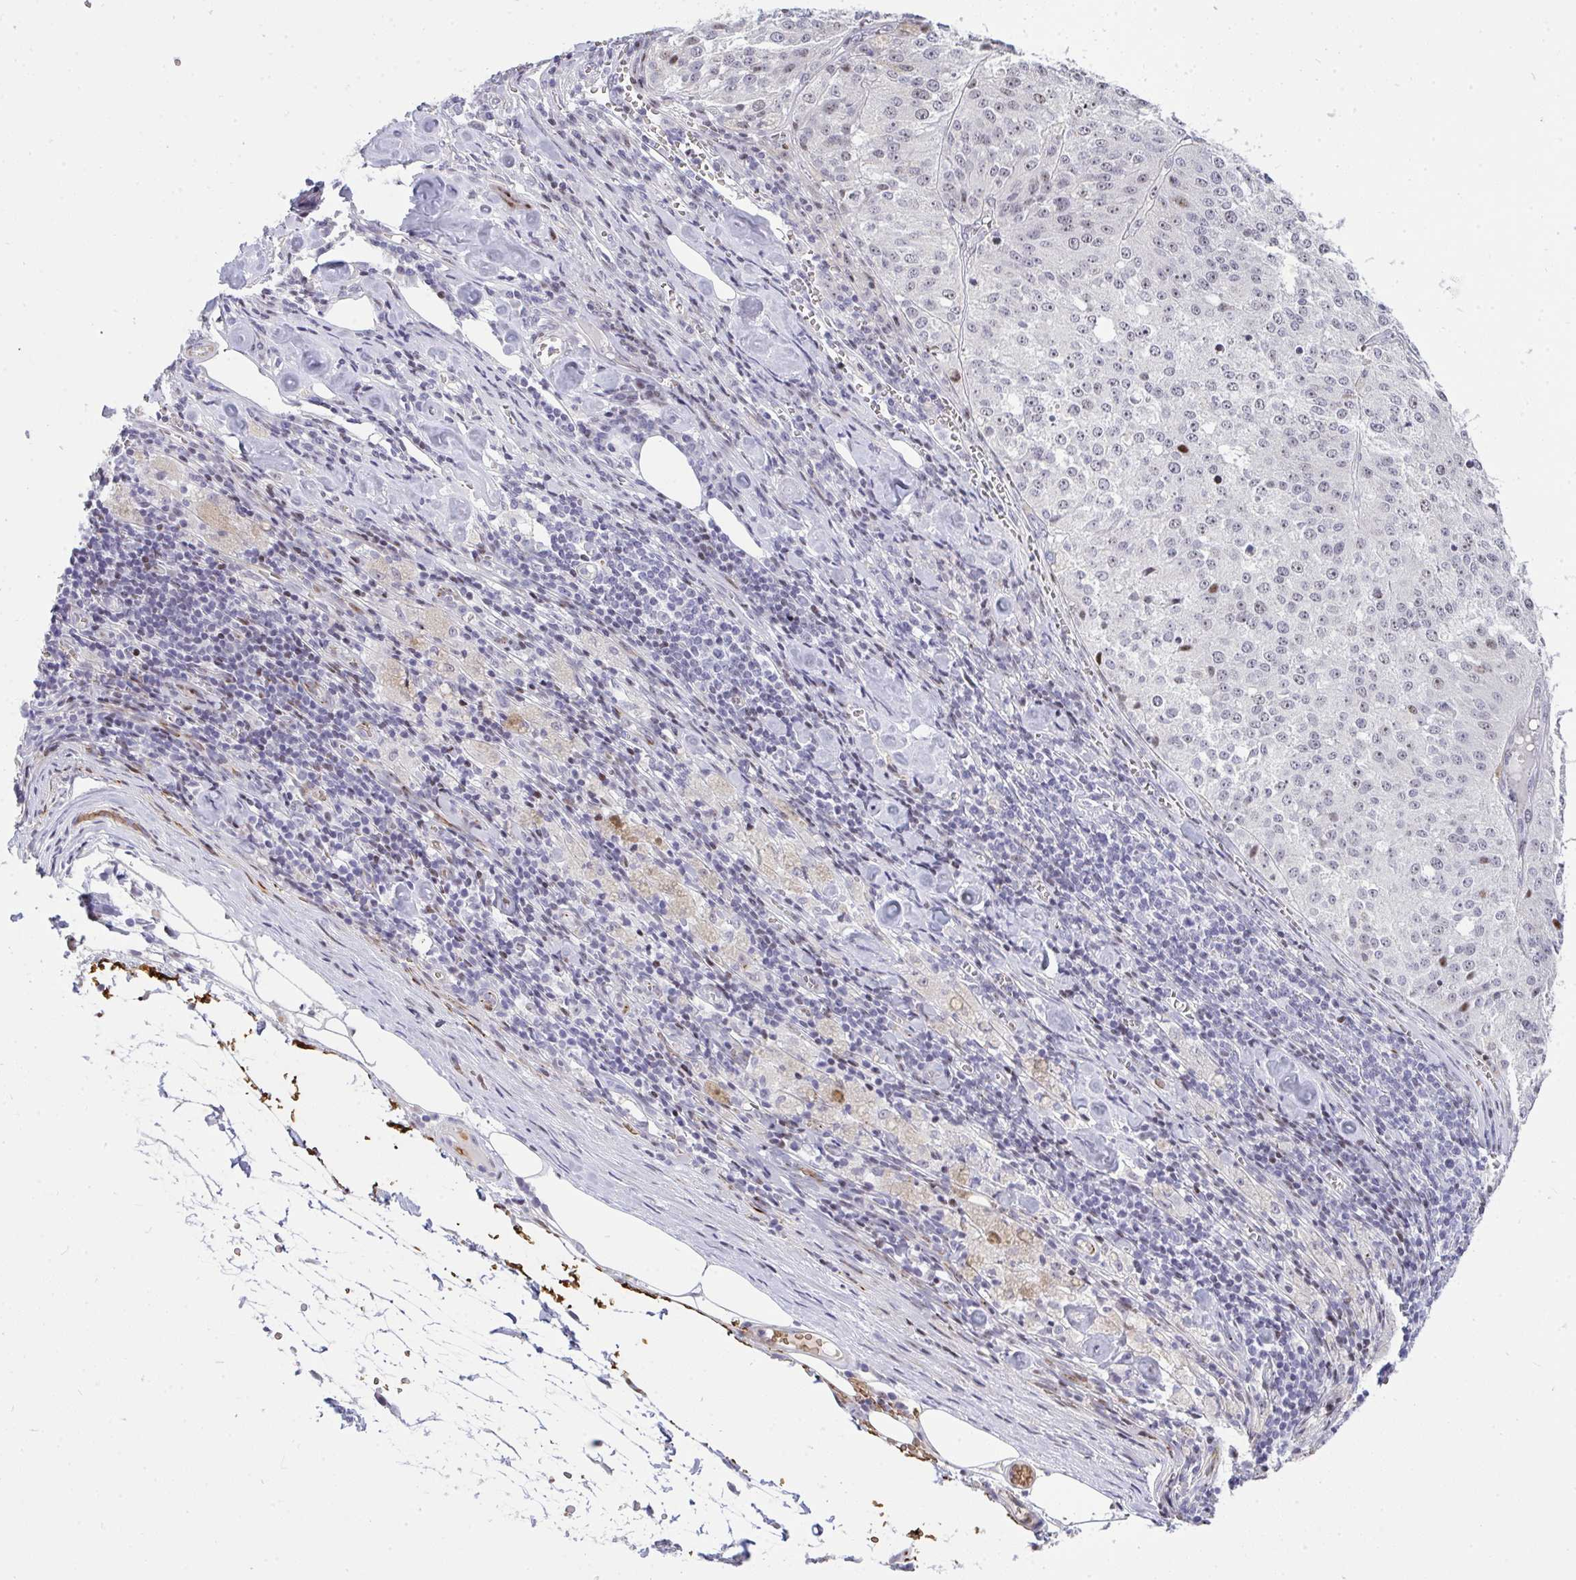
{"staining": {"intensity": "weak", "quantity": "25%-75%", "location": "nuclear"}, "tissue": "melanoma", "cell_type": "Tumor cells", "image_type": "cancer", "snomed": [{"axis": "morphology", "description": "Malignant melanoma, Metastatic site"}, {"axis": "topography", "description": "Lymph node"}], "caption": "This is a micrograph of IHC staining of malignant melanoma (metastatic site), which shows weak expression in the nuclear of tumor cells.", "gene": "PLPPR3", "patient": {"sex": "female", "age": 64}}